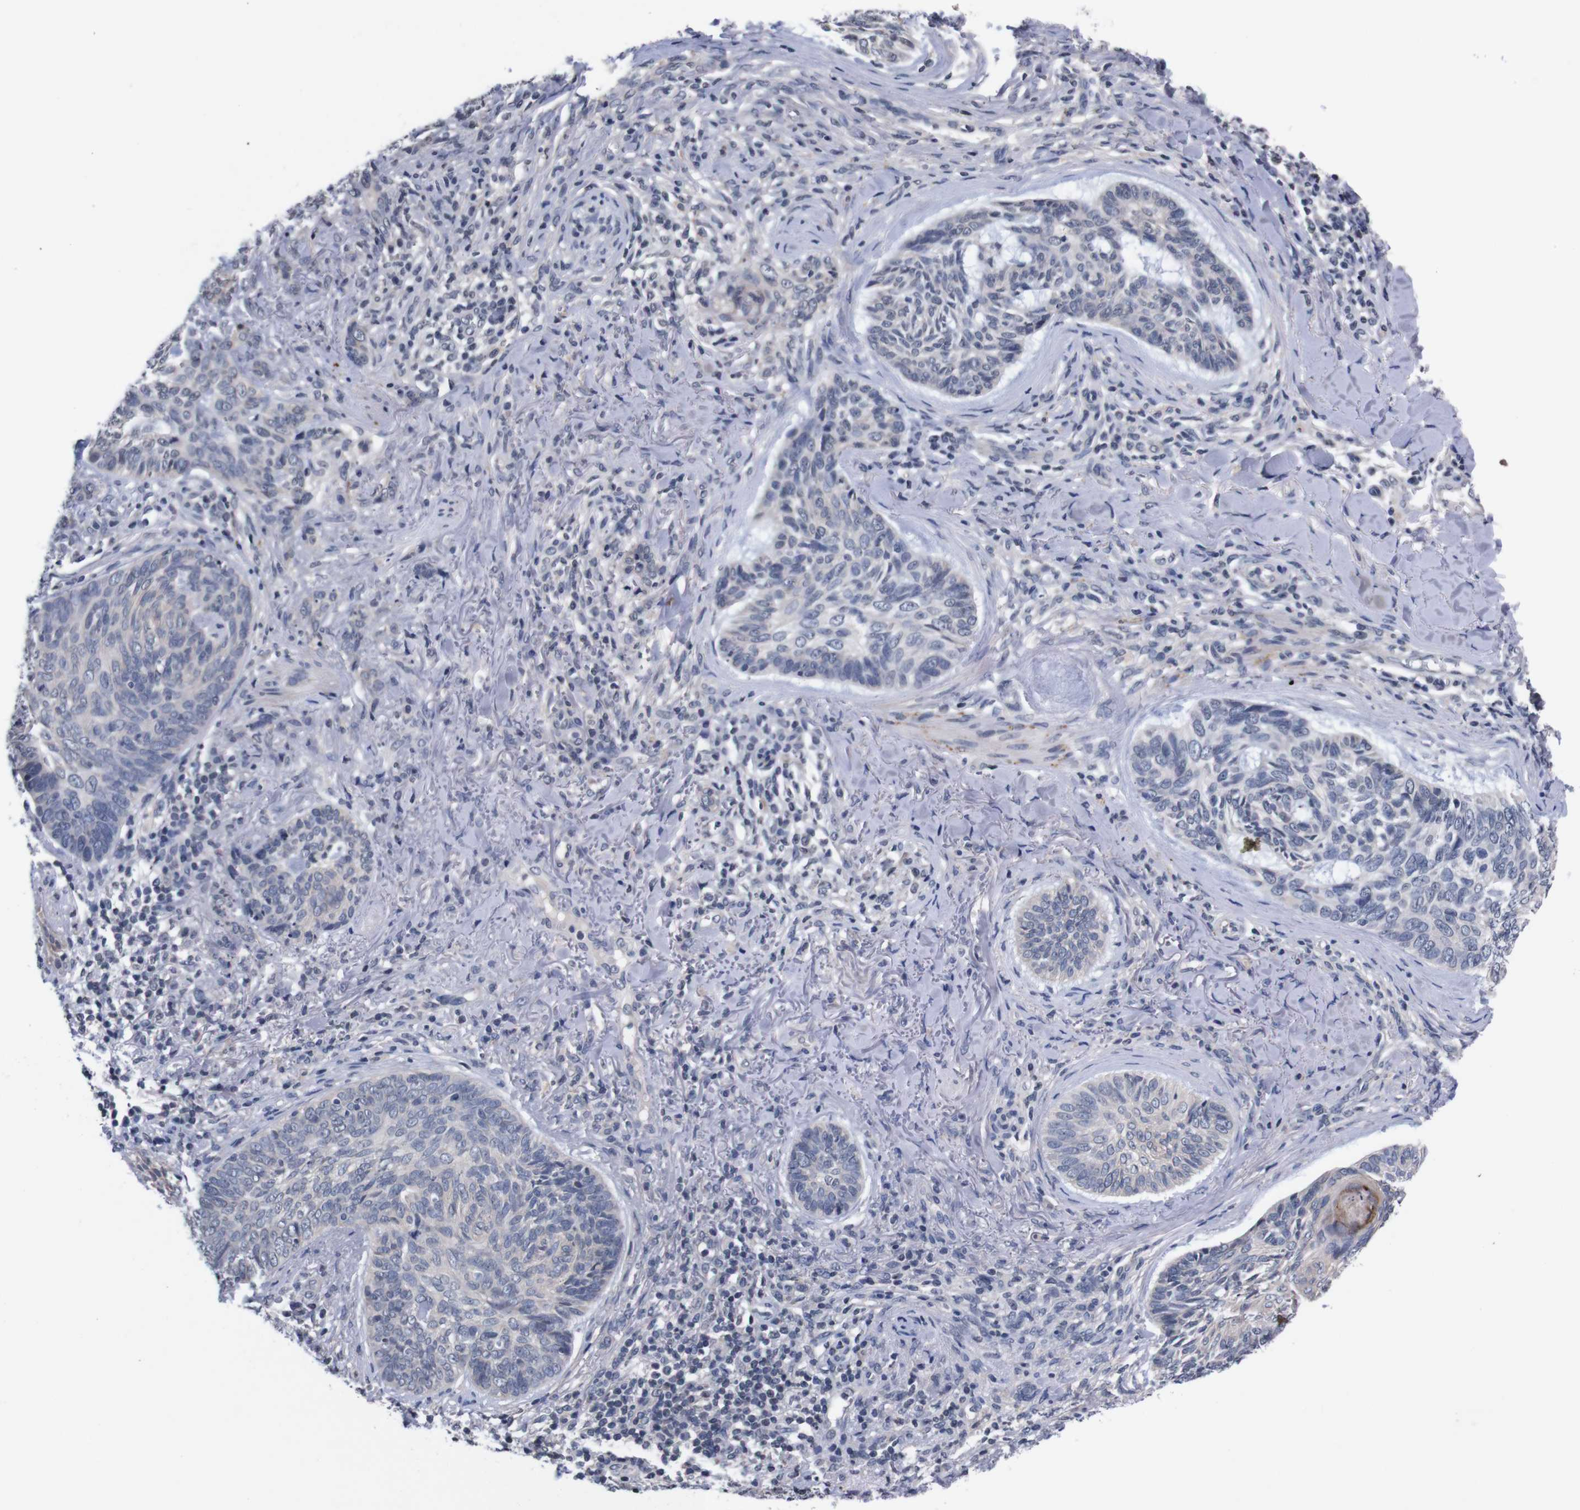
{"staining": {"intensity": "weak", "quantity": "<25%", "location": "cytoplasmic/membranous"}, "tissue": "skin cancer", "cell_type": "Tumor cells", "image_type": "cancer", "snomed": [{"axis": "morphology", "description": "Basal cell carcinoma"}, {"axis": "topography", "description": "Skin"}], "caption": "DAB (3,3'-diaminobenzidine) immunohistochemical staining of human basal cell carcinoma (skin) reveals no significant expression in tumor cells.", "gene": "TNFRSF21", "patient": {"sex": "male", "age": 43}}